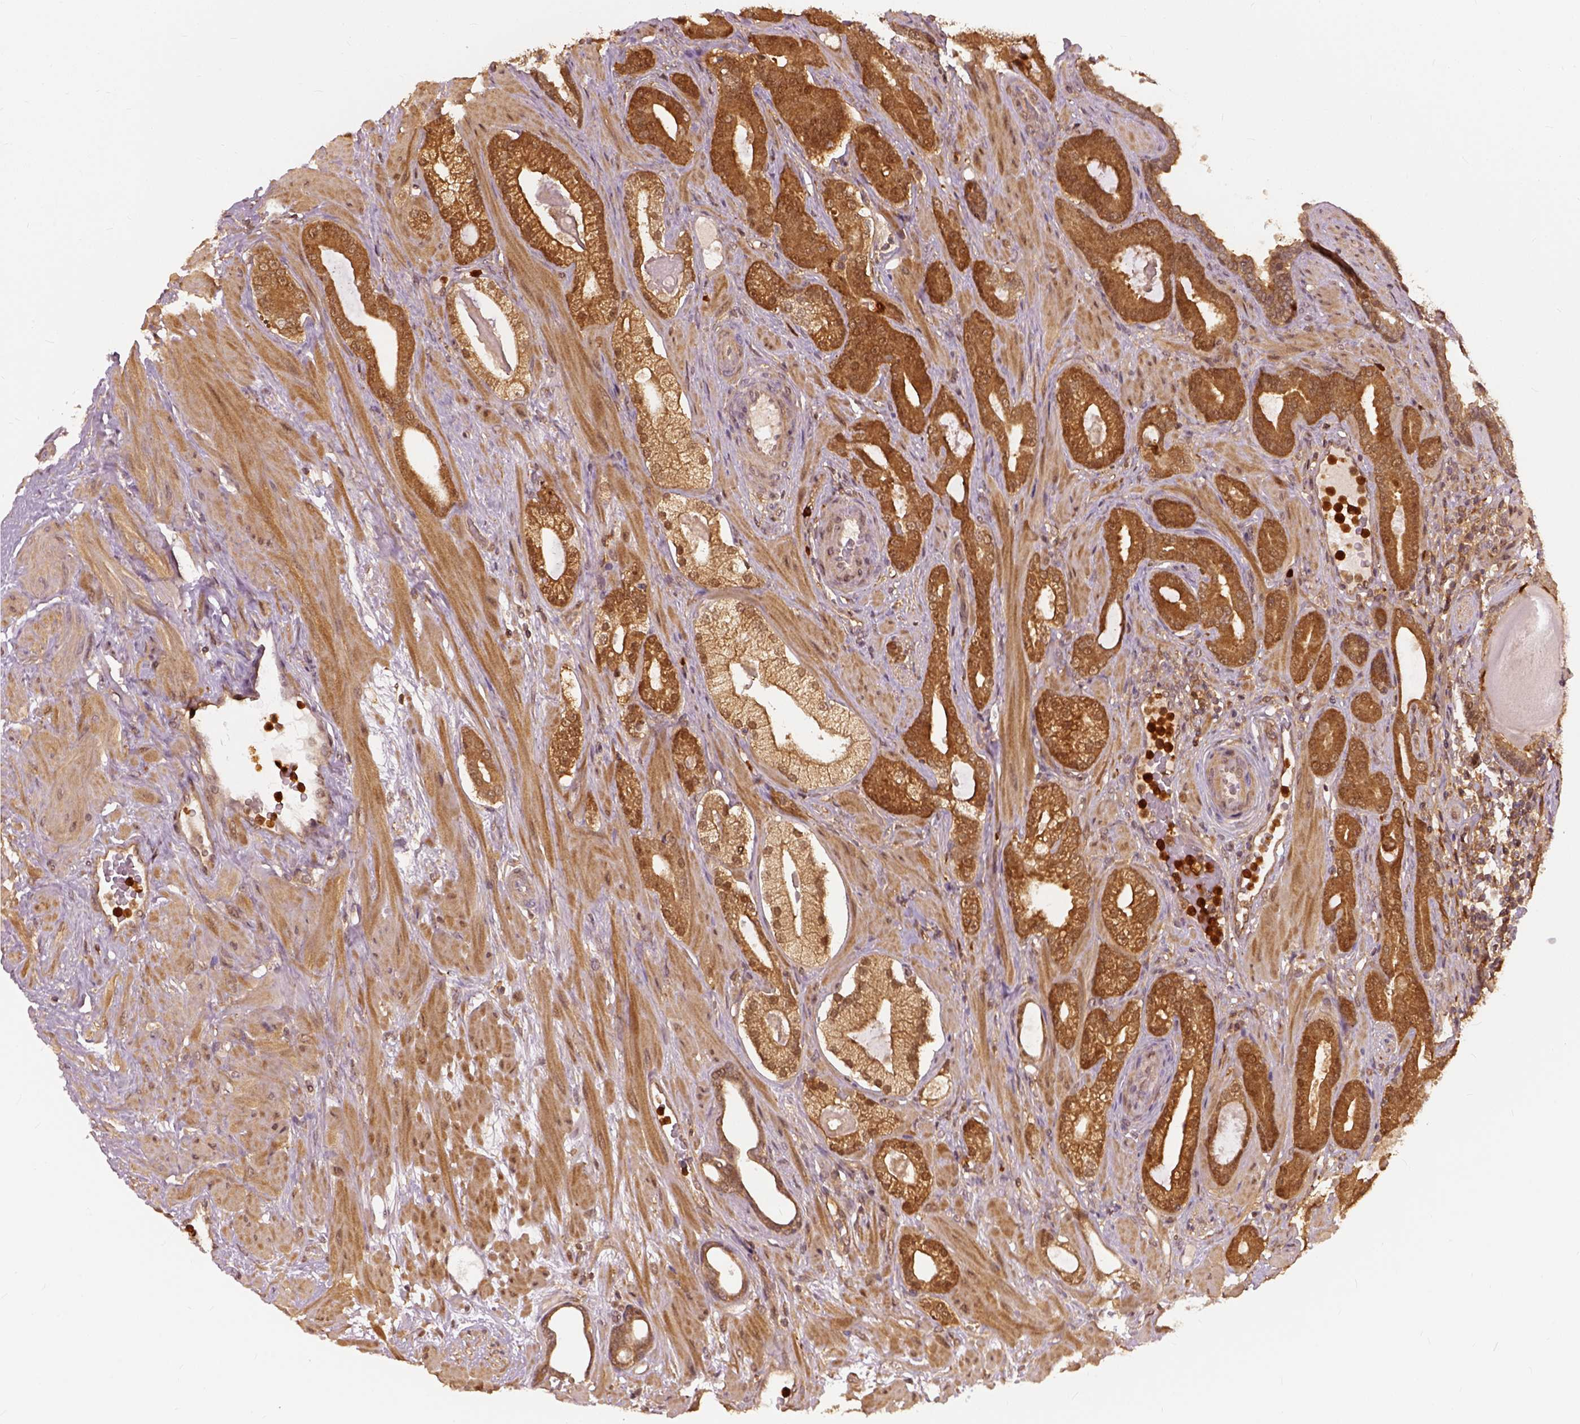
{"staining": {"intensity": "strong", "quantity": ">75%", "location": "cytoplasmic/membranous"}, "tissue": "prostate cancer", "cell_type": "Tumor cells", "image_type": "cancer", "snomed": [{"axis": "morphology", "description": "Adenocarcinoma, Low grade"}, {"axis": "topography", "description": "Prostate"}], "caption": "Immunohistochemical staining of prostate cancer (low-grade adenocarcinoma) demonstrates high levels of strong cytoplasmic/membranous expression in approximately >75% of tumor cells.", "gene": "GPI", "patient": {"sex": "male", "age": 57}}